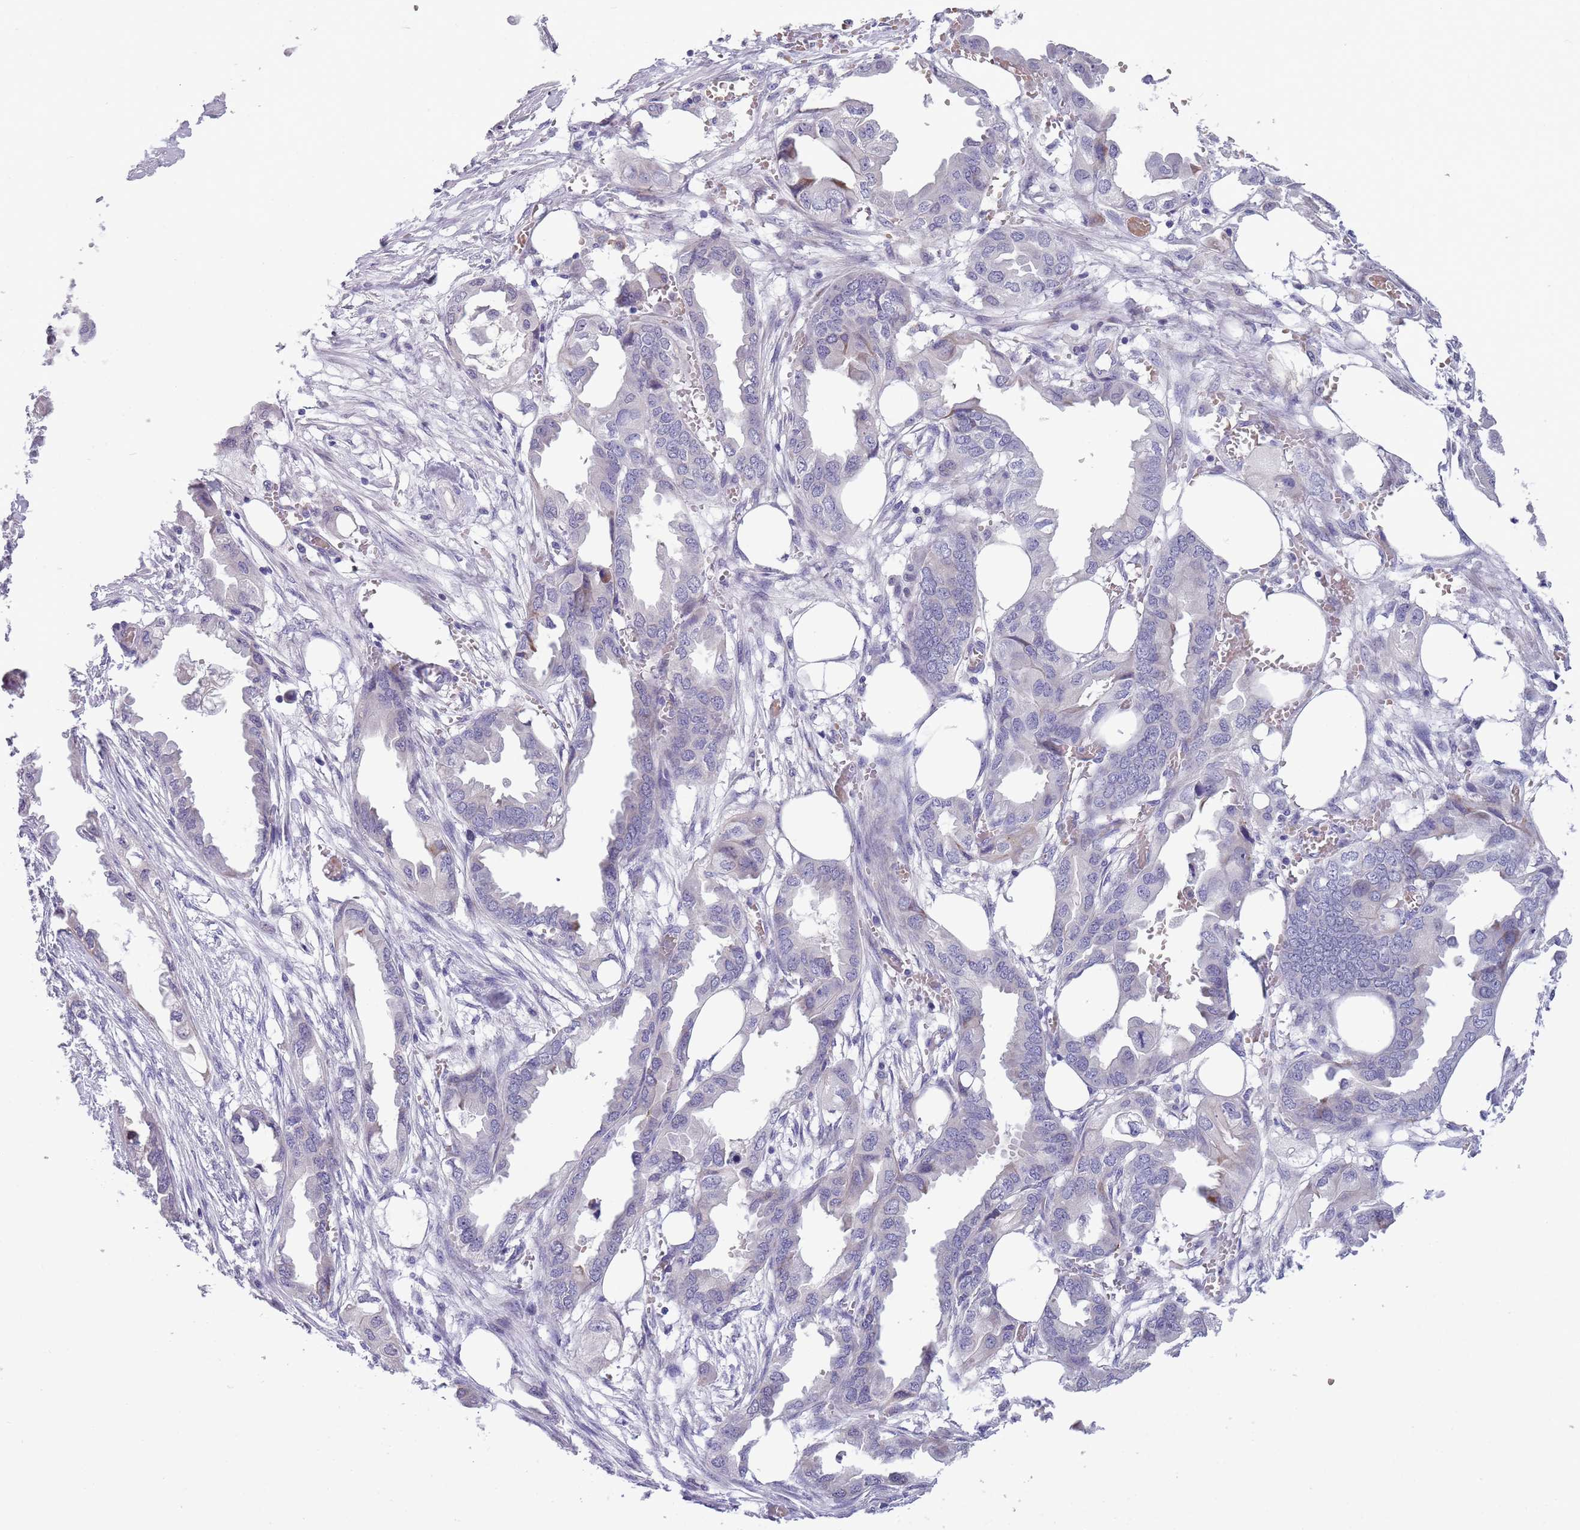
{"staining": {"intensity": "negative", "quantity": "none", "location": "none"}, "tissue": "endometrial cancer", "cell_type": "Tumor cells", "image_type": "cancer", "snomed": [{"axis": "morphology", "description": "Adenocarcinoma, NOS"}, {"axis": "morphology", "description": "Adenocarcinoma, metastatic, NOS"}, {"axis": "topography", "description": "Adipose tissue"}, {"axis": "topography", "description": "Endometrium"}], "caption": "A high-resolution histopathology image shows immunohistochemistry staining of endometrial cancer, which displays no significant expression in tumor cells.", "gene": "MRPL32", "patient": {"sex": "female", "age": 67}}